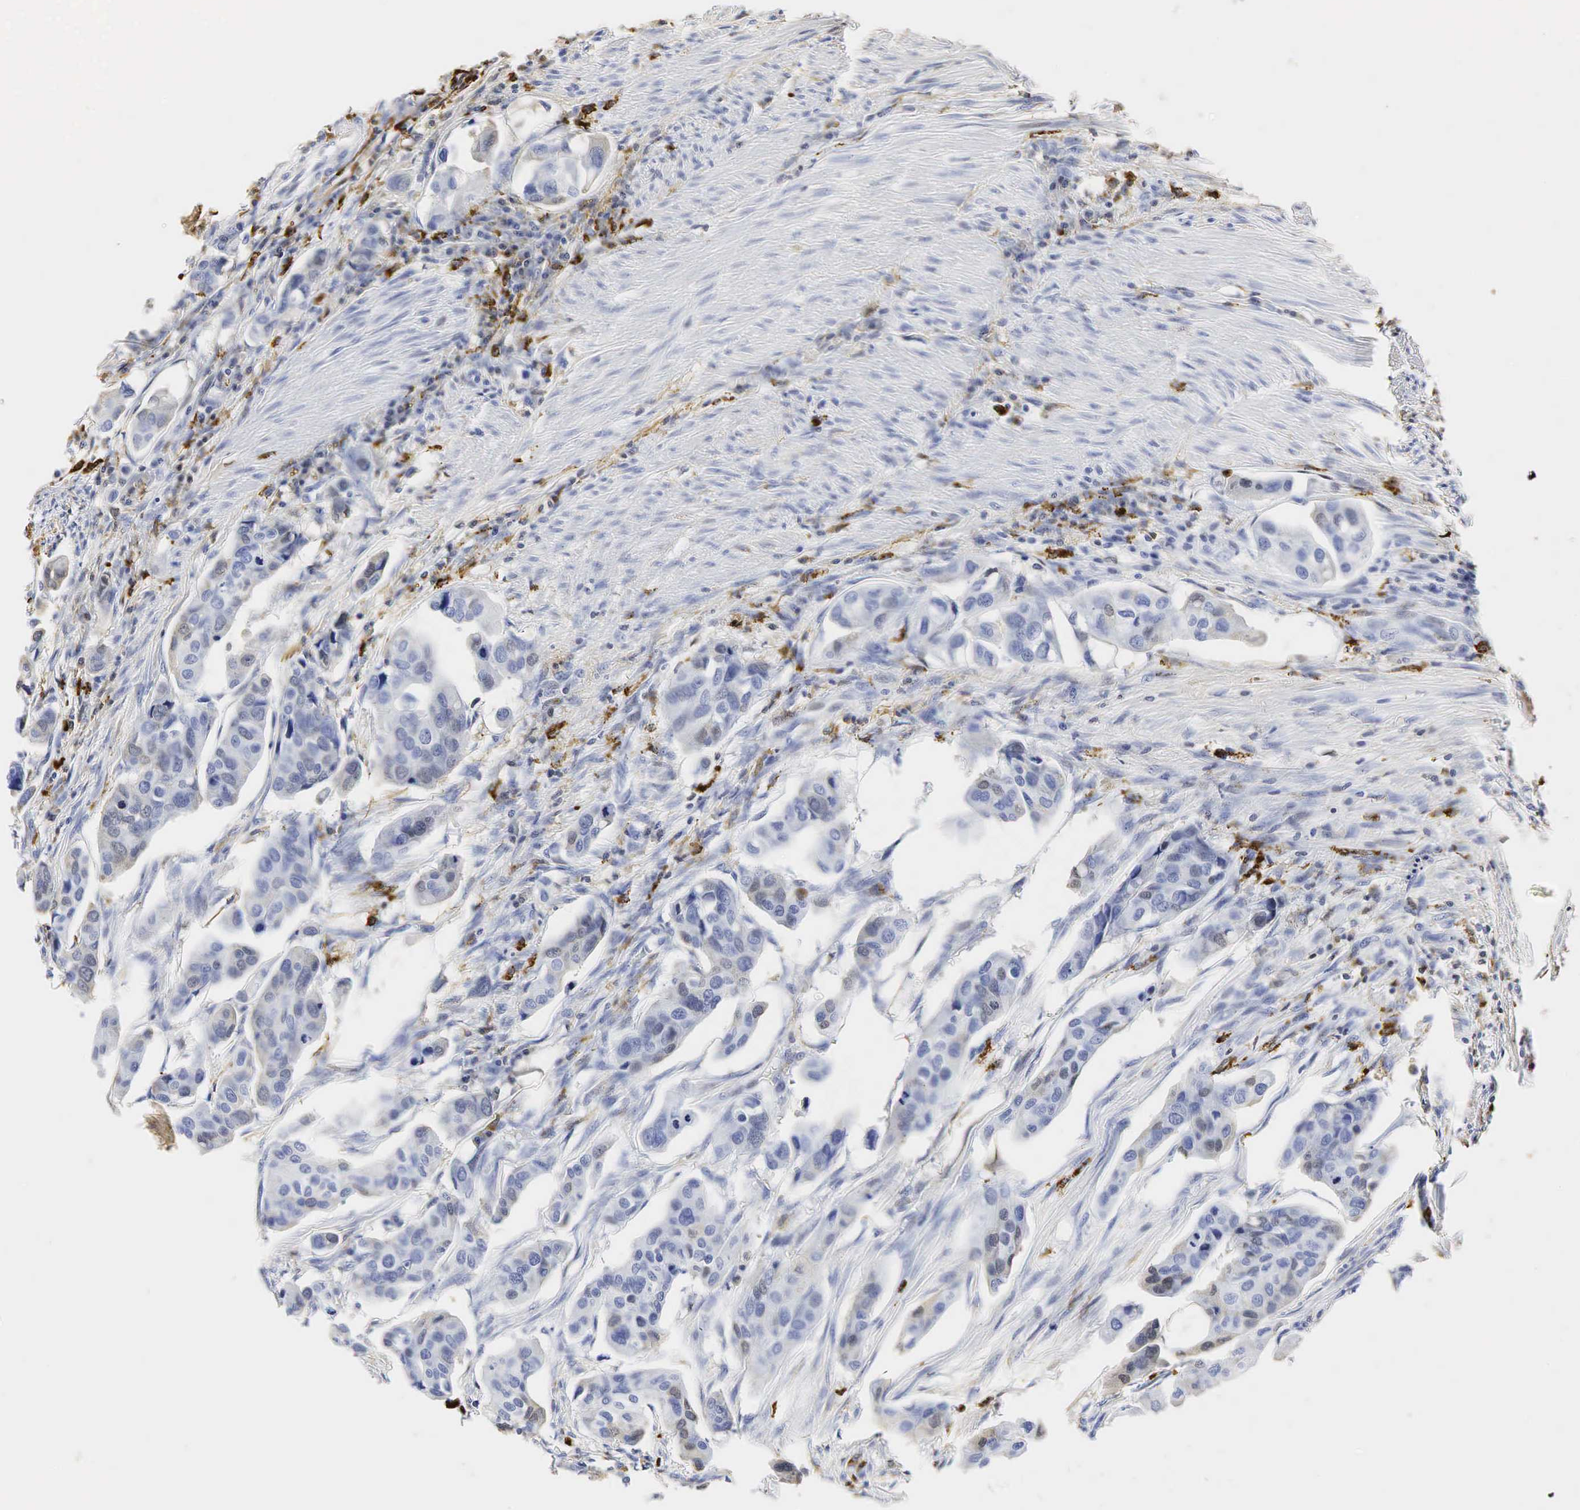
{"staining": {"intensity": "negative", "quantity": "none", "location": "none"}, "tissue": "urothelial cancer", "cell_type": "Tumor cells", "image_type": "cancer", "snomed": [{"axis": "morphology", "description": "Adenocarcinoma, NOS"}, {"axis": "topography", "description": "Urinary bladder"}], "caption": "Immunohistochemical staining of human urothelial cancer reveals no significant staining in tumor cells.", "gene": "LYZ", "patient": {"sex": "male", "age": 61}}